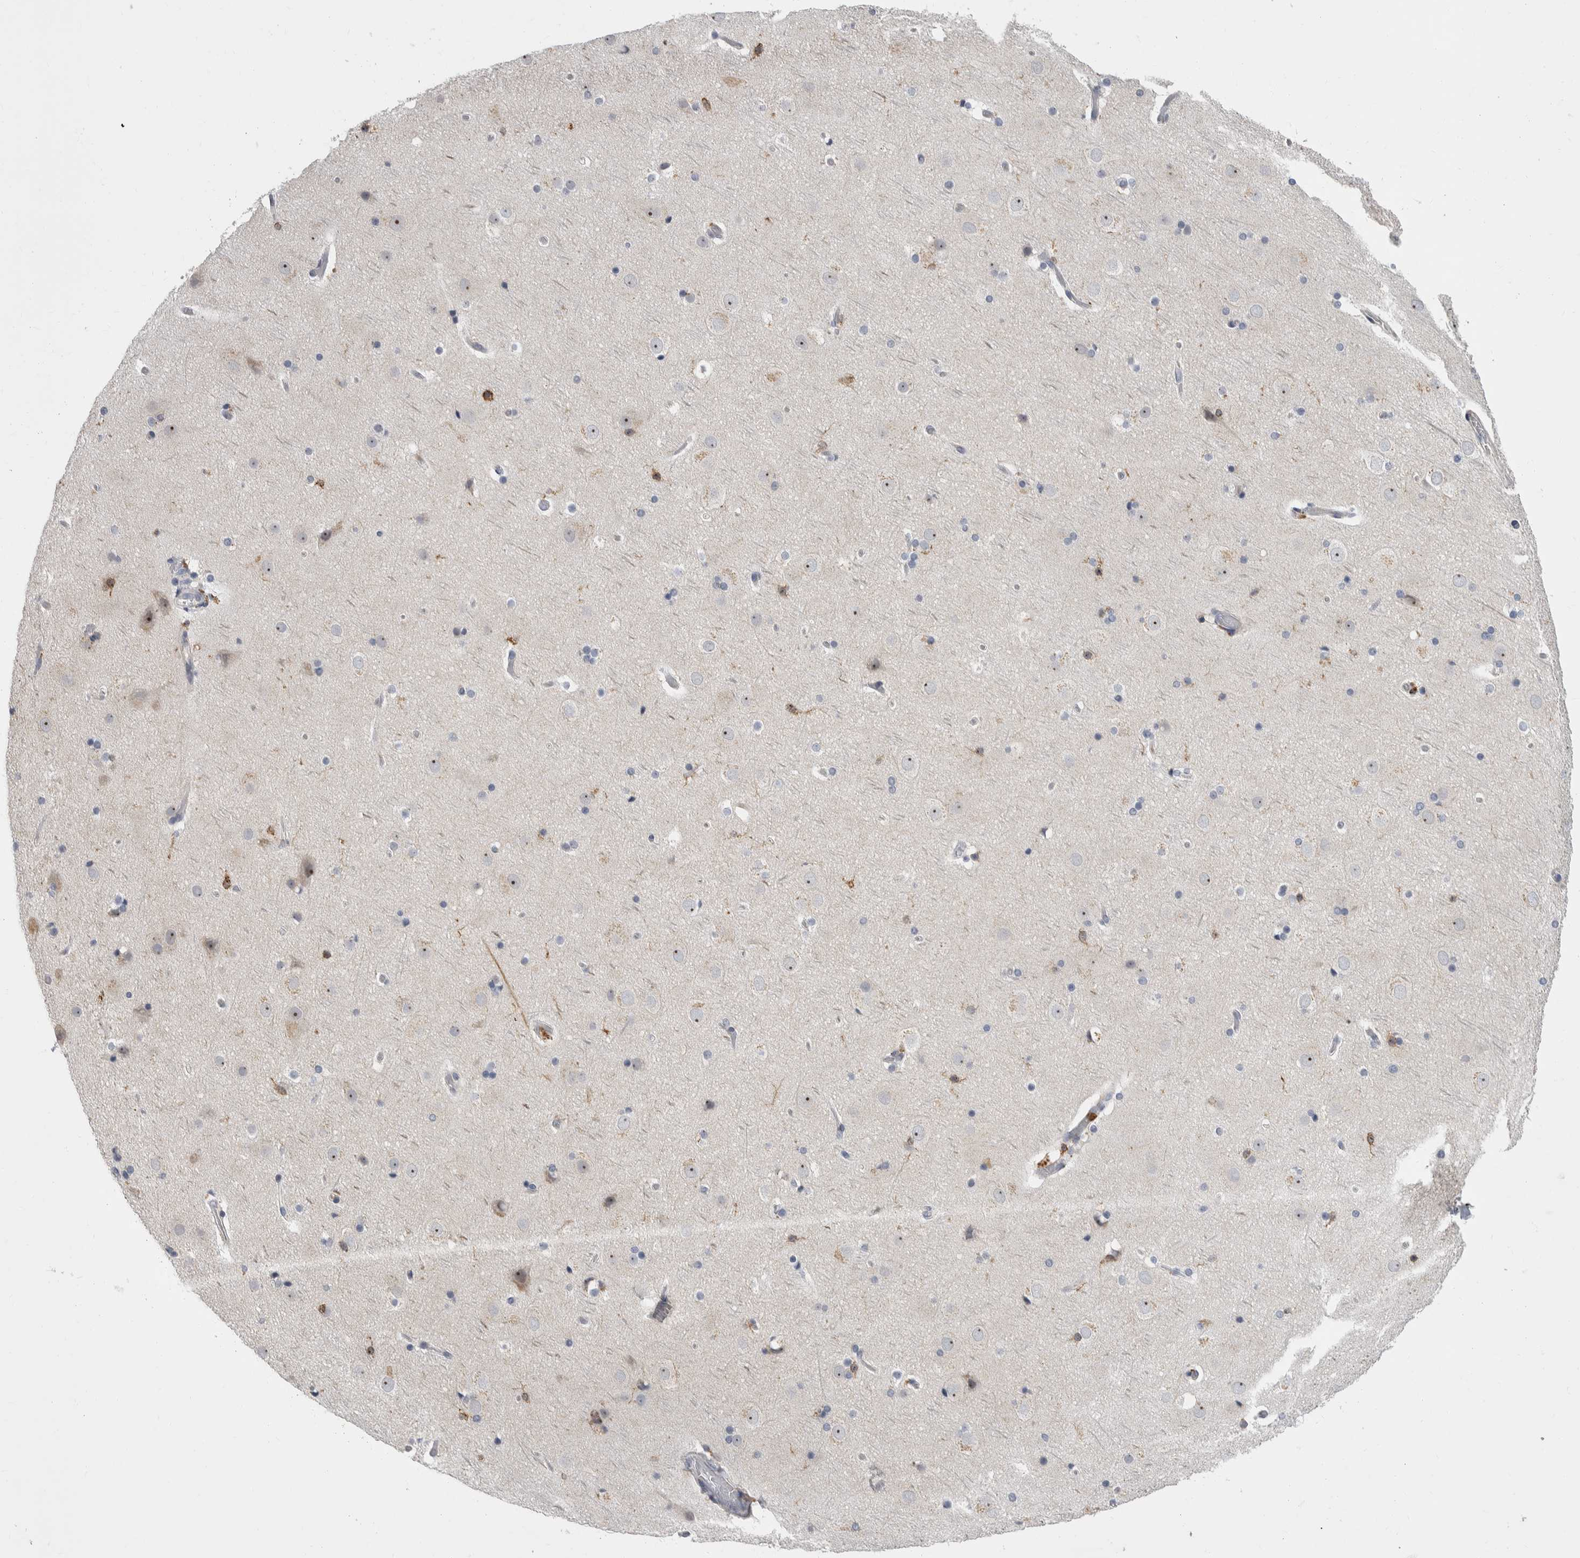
{"staining": {"intensity": "negative", "quantity": "none", "location": "none"}, "tissue": "cerebral cortex", "cell_type": "Endothelial cells", "image_type": "normal", "snomed": [{"axis": "morphology", "description": "Normal tissue, NOS"}, {"axis": "topography", "description": "Cerebral cortex"}], "caption": "A micrograph of human cerebral cortex is negative for staining in endothelial cells. (Brightfield microscopy of DAB (3,3'-diaminobenzidine) immunohistochemistry (IHC) at high magnification).", "gene": "CEP295NL", "patient": {"sex": "male", "age": 57}}